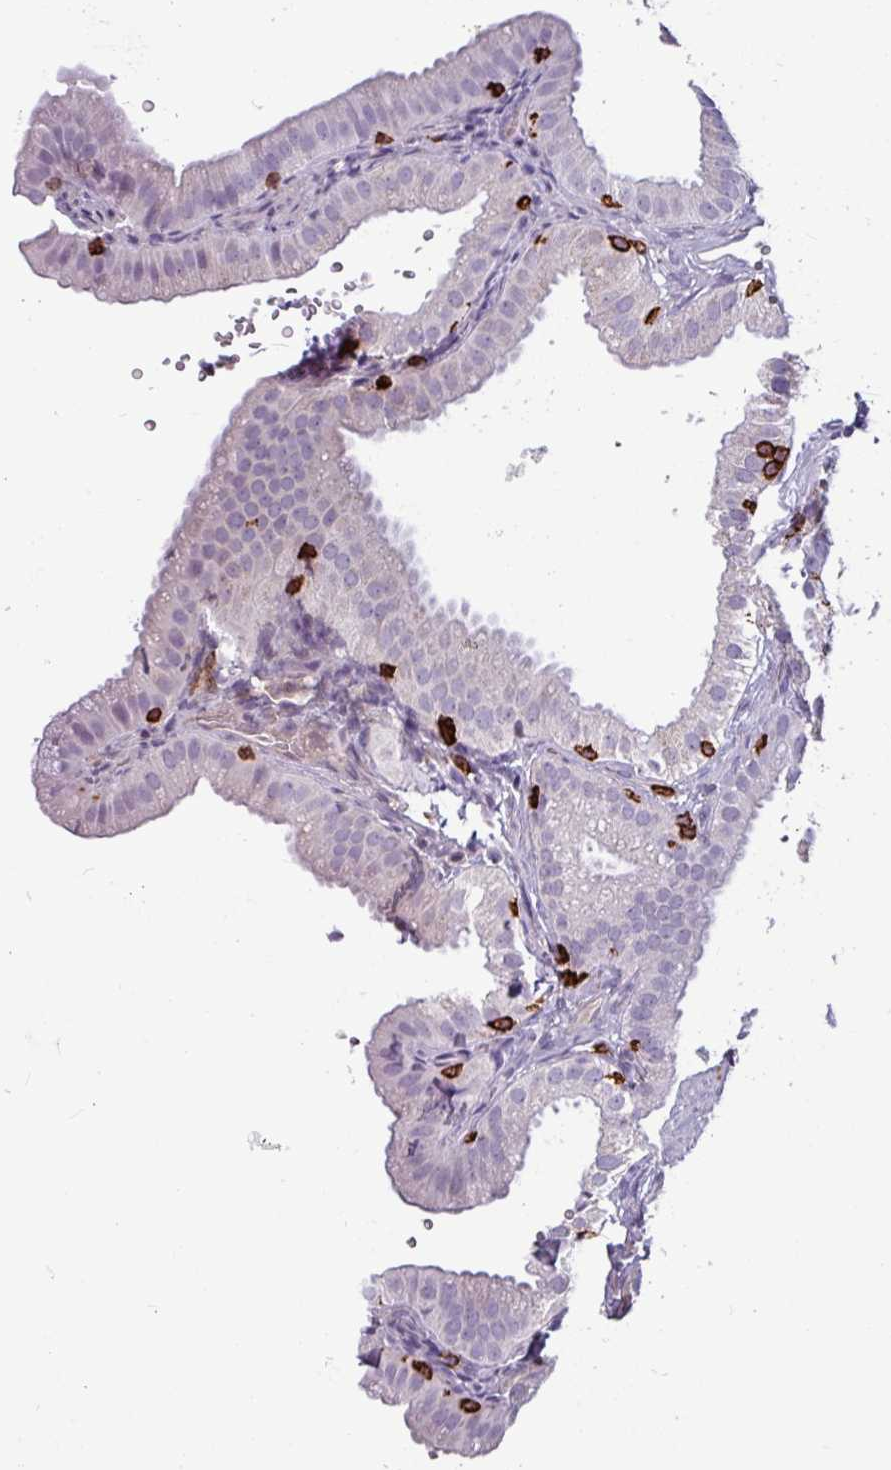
{"staining": {"intensity": "negative", "quantity": "none", "location": "none"}, "tissue": "gallbladder", "cell_type": "Glandular cells", "image_type": "normal", "snomed": [{"axis": "morphology", "description": "Normal tissue, NOS"}, {"axis": "topography", "description": "Gallbladder"}], "caption": "Micrograph shows no protein expression in glandular cells of normal gallbladder. Brightfield microscopy of immunohistochemistry (IHC) stained with DAB (brown) and hematoxylin (blue), captured at high magnification.", "gene": "CD8A", "patient": {"sex": "female", "age": 61}}